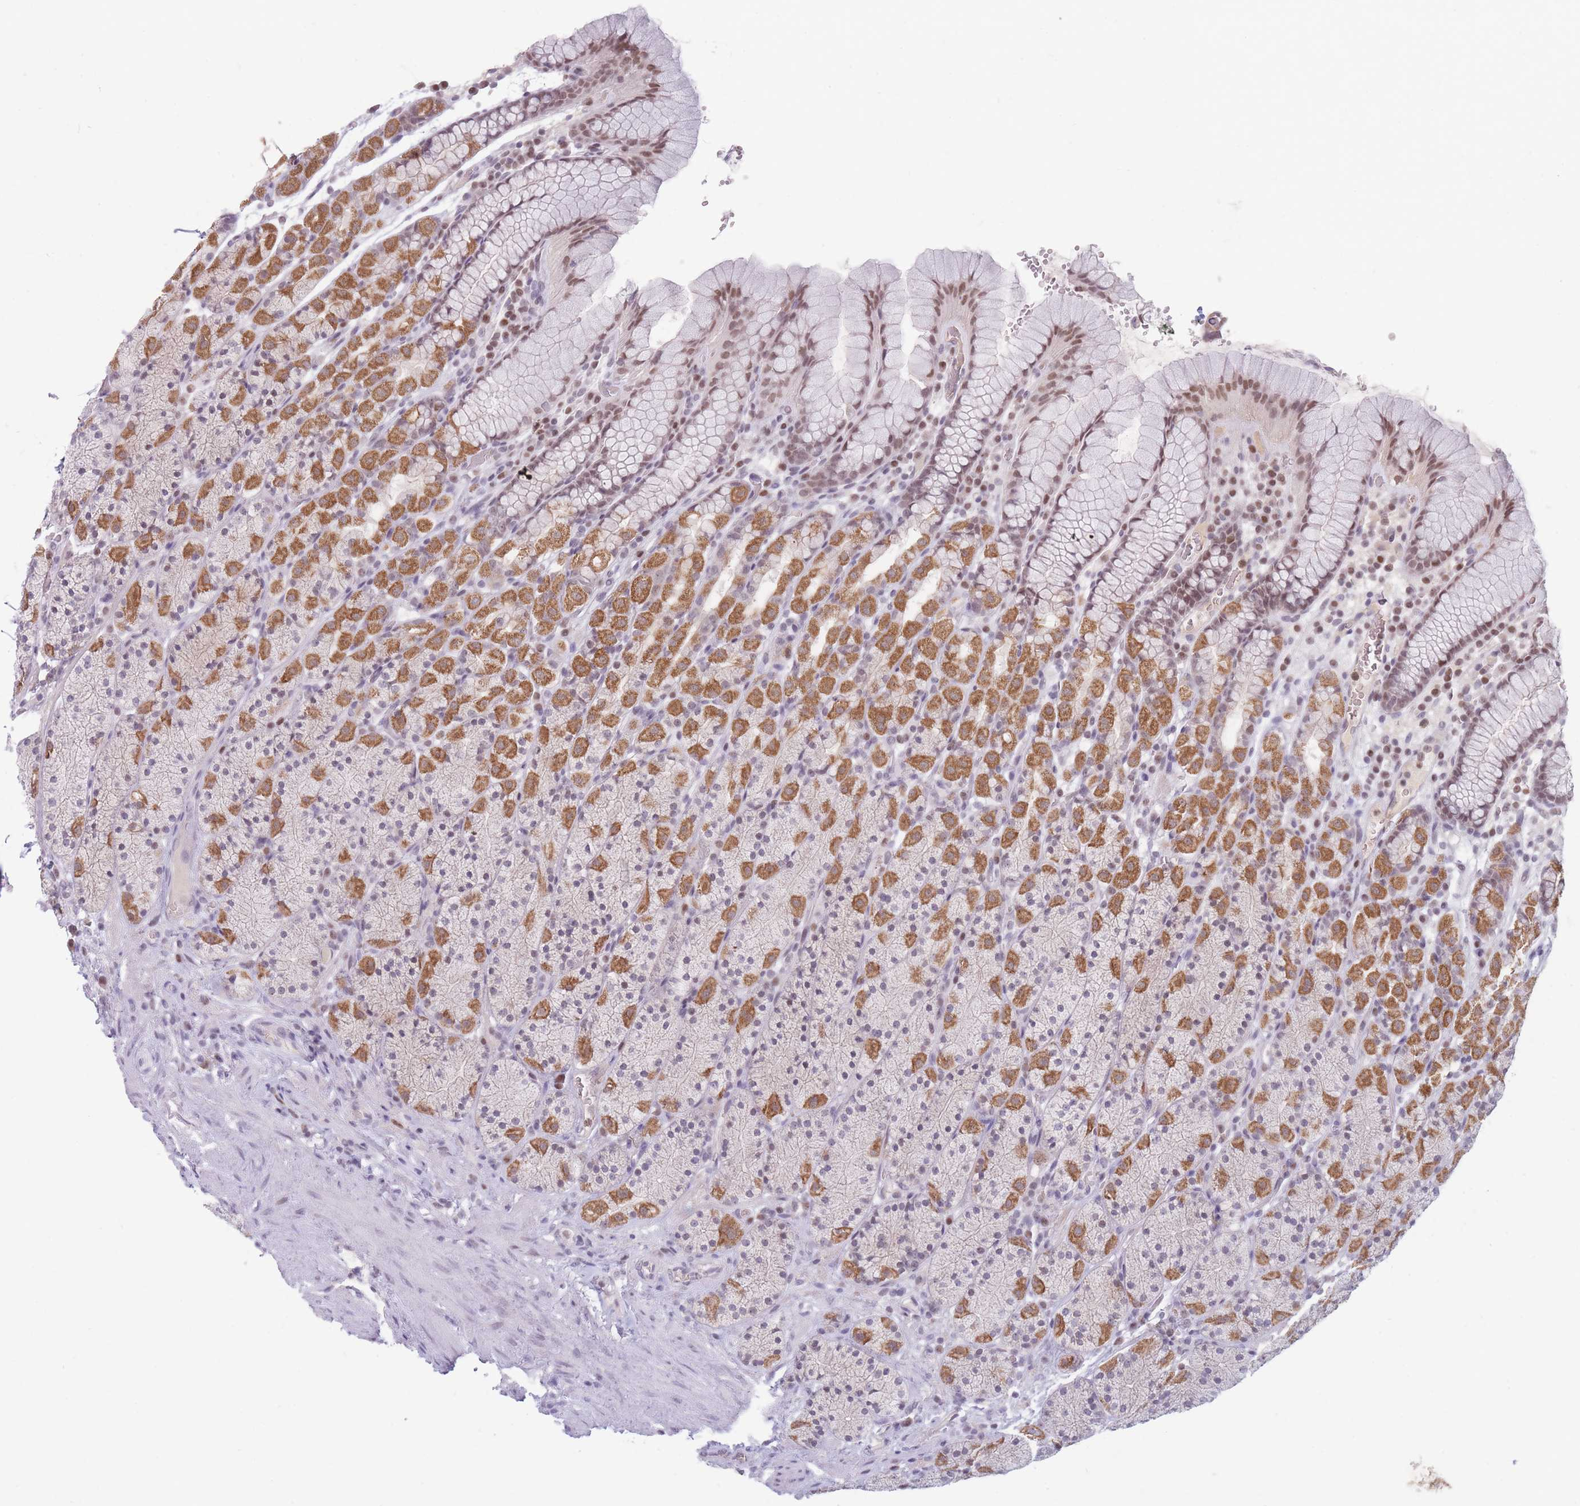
{"staining": {"intensity": "moderate", "quantity": "25%-75%", "location": "cytoplasmic/membranous,nuclear"}, "tissue": "stomach", "cell_type": "Glandular cells", "image_type": "normal", "snomed": [{"axis": "morphology", "description": "Normal tissue, NOS"}, {"axis": "topography", "description": "Stomach, upper"}, {"axis": "topography", "description": "Stomach"}], "caption": "Protein staining of normal stomach shows moderate cytoplasmic/membranous,nuclear expression in about 25%-75% of glandular cells.", "gene": "ARID3B", "patient": {"sex": "male", "age": 62}}